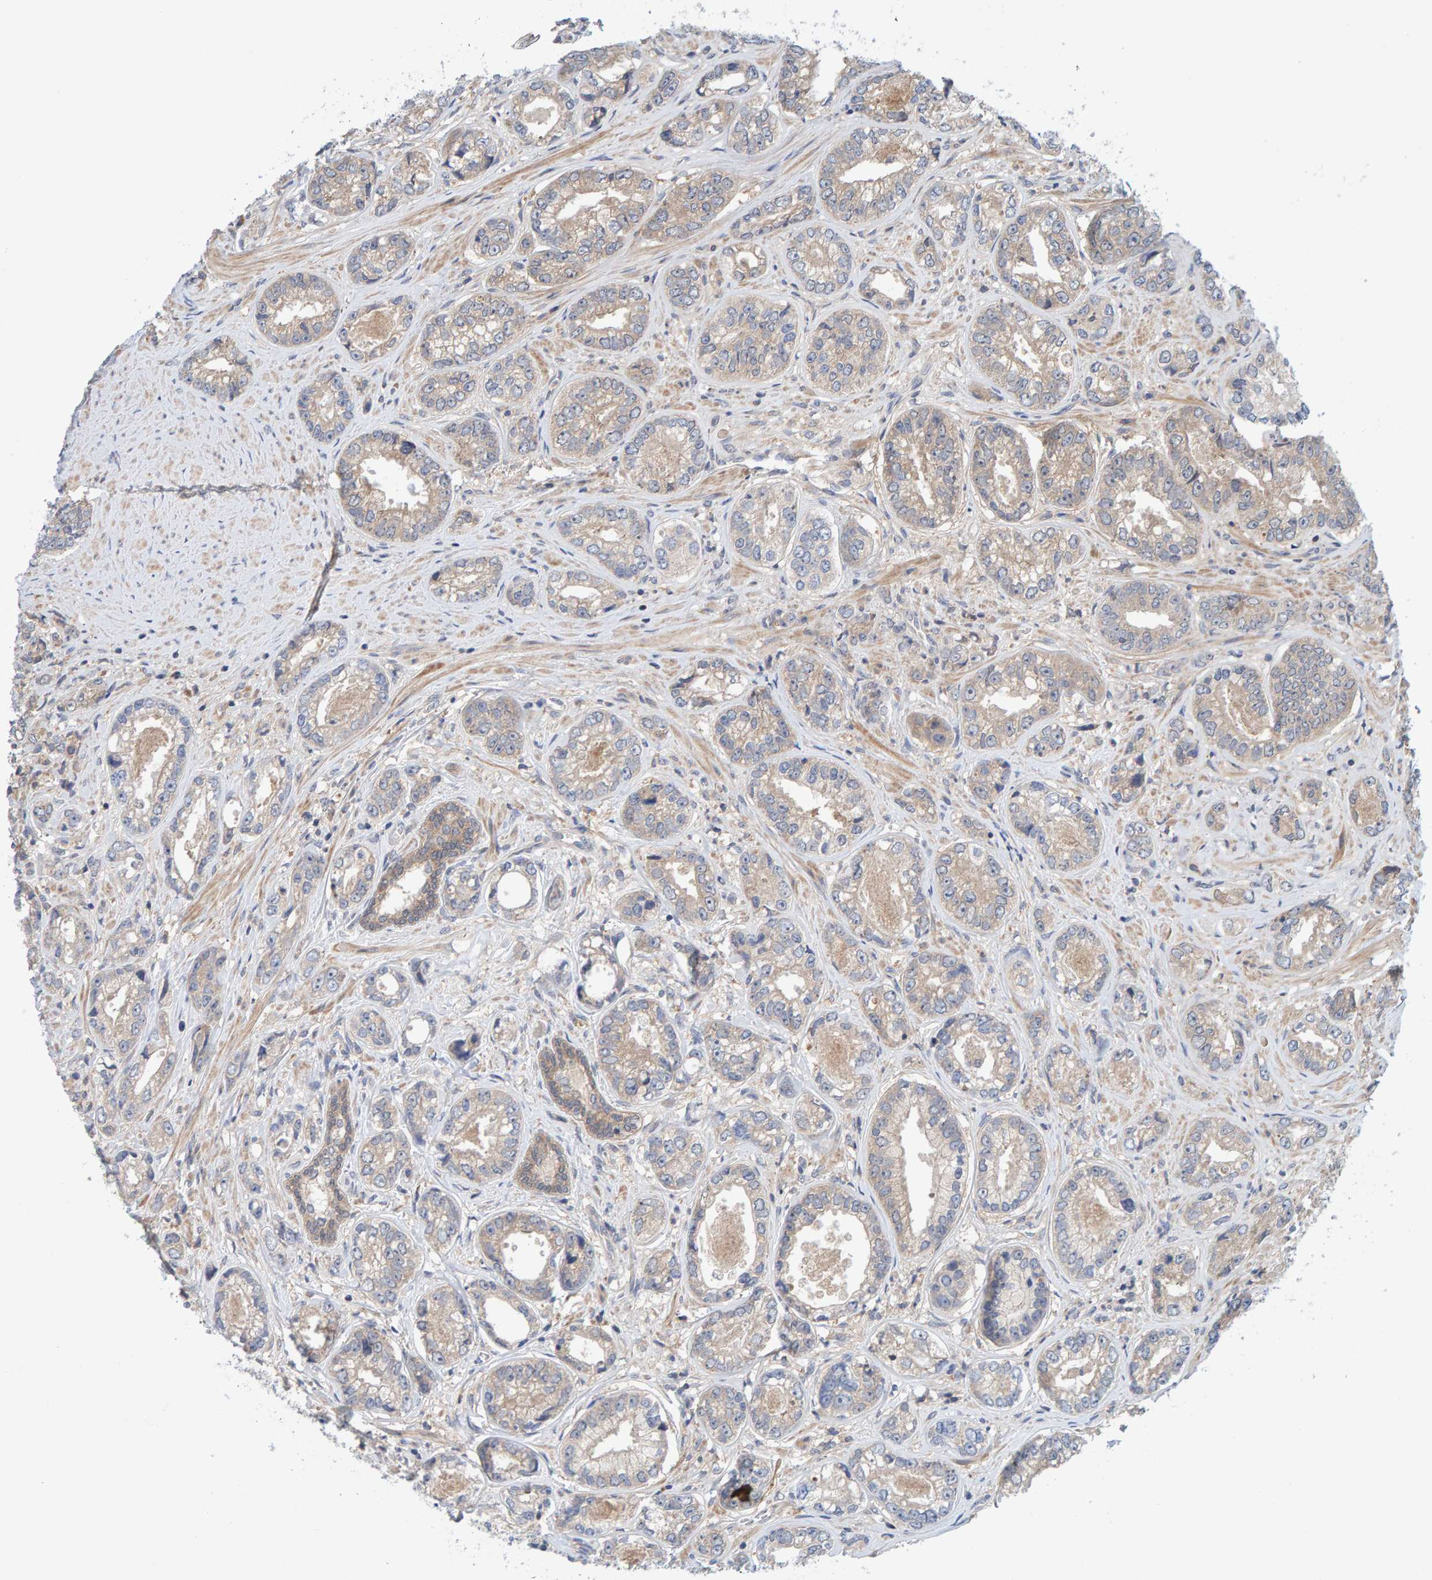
{"staining": {"intensity": "weak", "quantity": ">75%", "location": "cytoplasmic/membranous"}, "tissue": "prostate cancer", "cell_type": "Tumor cells", "image_type": "cancer", "snomed": [{"axis": "morphology", "description": "Adenocarcinoma, High grade"}, {"axis": "topography", "description": "Prostate"}], "caption": "Immunohistochemical staining of human adenocarcinoma (high-grade) (prostate) shows low levels of weak cytoplasmic/membranous staining in about >75% of tumor cells. Immunohistochemistry (ihc) stains the protein in brown and the nuclei are stained blue.", "gene": "TATDN1", "patient": {"sex": "male", "age": 61}}